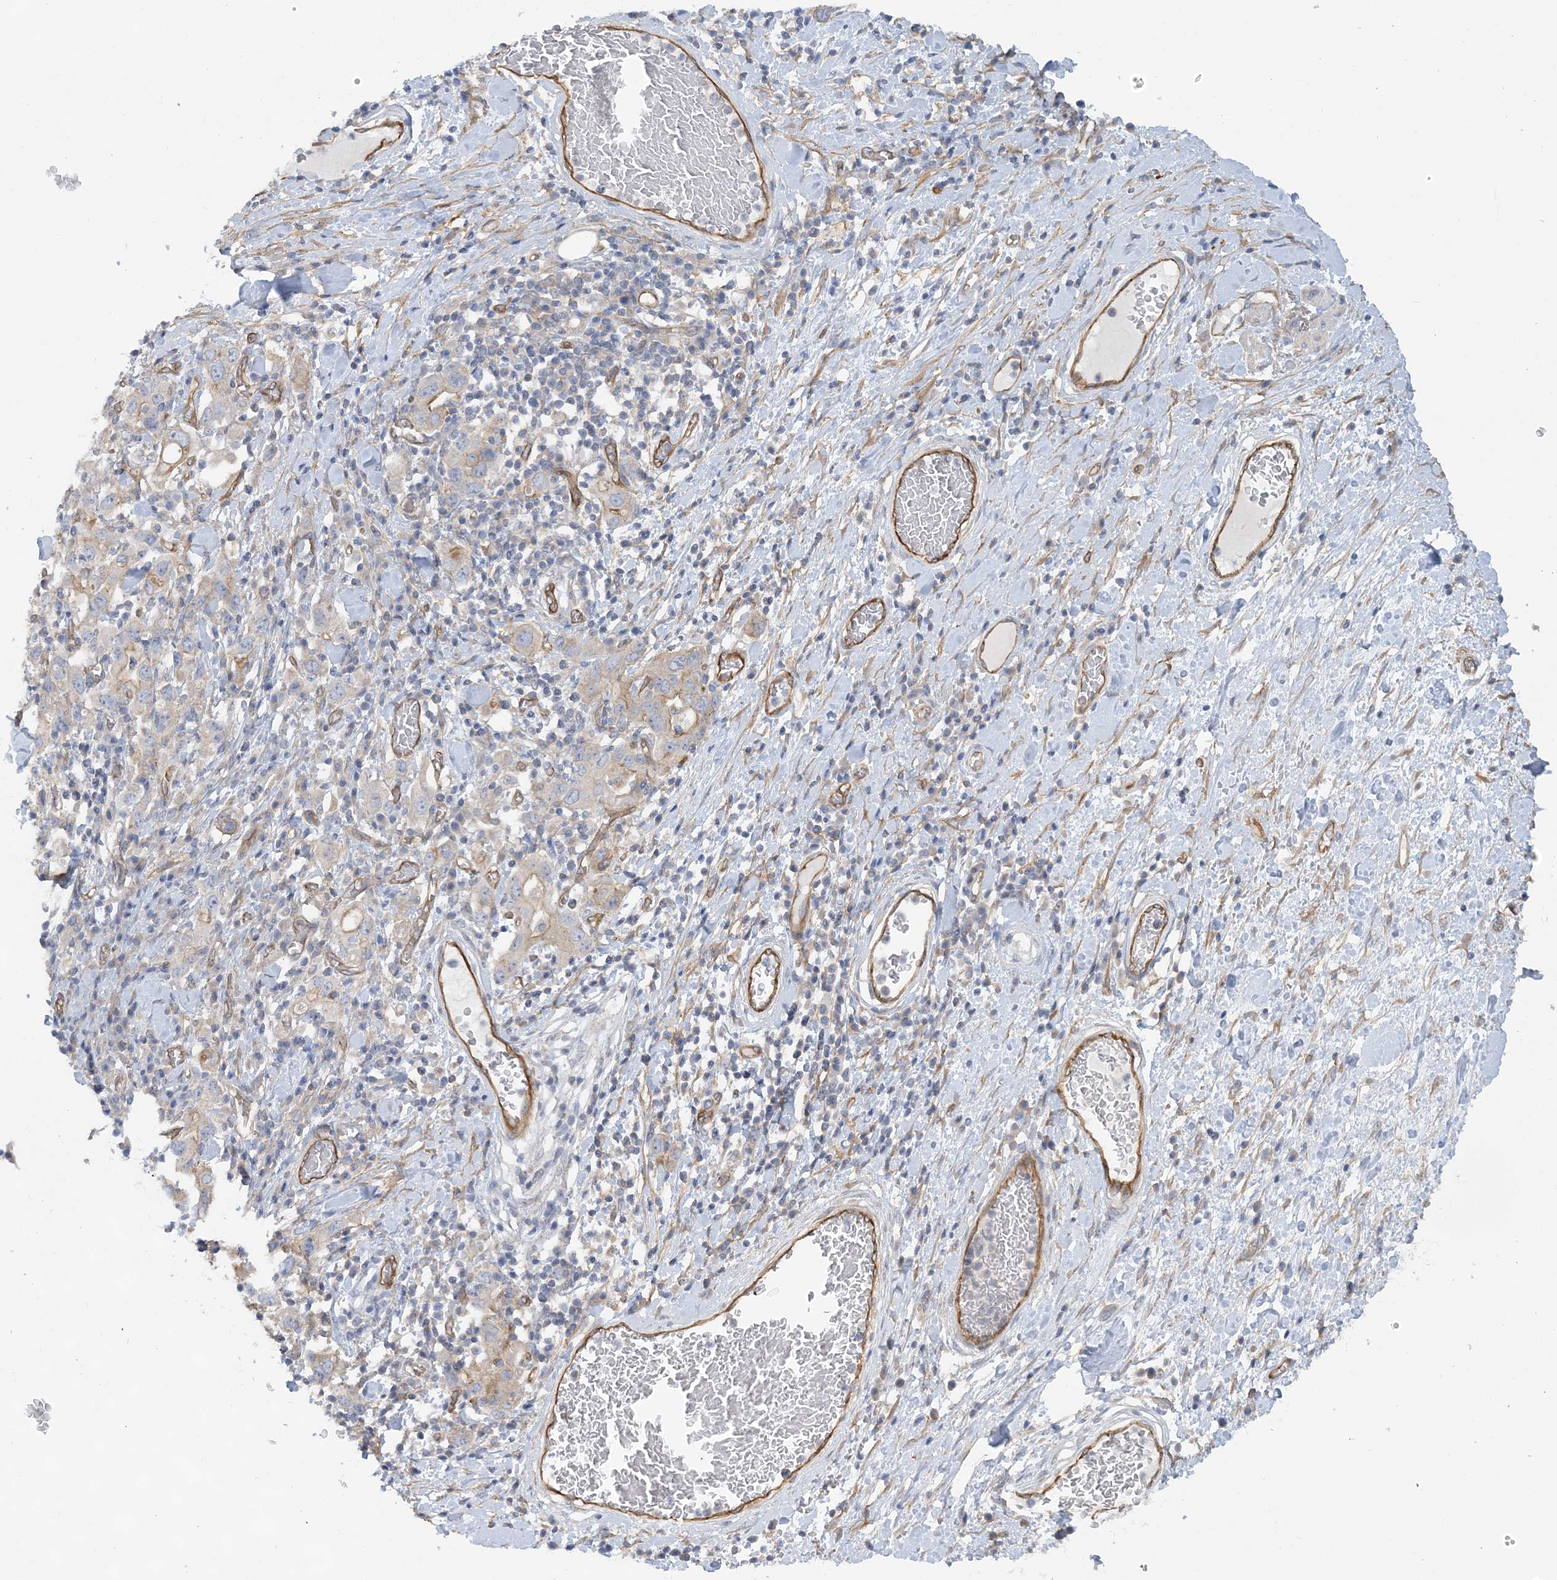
{"staining": {"intensity": "weak", "quantity": "<25%", "location": "cytoplasmic/membranous"}, "tissue": "stomach cancer", "cell_type": "Tumor cells", "image_type": "cancer", "snomed": [{"axis": "morphology", "description": "Adenocarcinoma, NOS"}, {"axis": "topography", "description": "Stomach, upper"}], "caption": "Tumor cells are negative for brown protein staining in stomach cancer (adenocarcinoma). The staining is performed using DAB (3,3'-diaminobenzidine) brown chromogen with nuclei counter-stained in using hematoxylin.", "gene": "RAI14", "patient": {"sex": "male", "age": 62}}